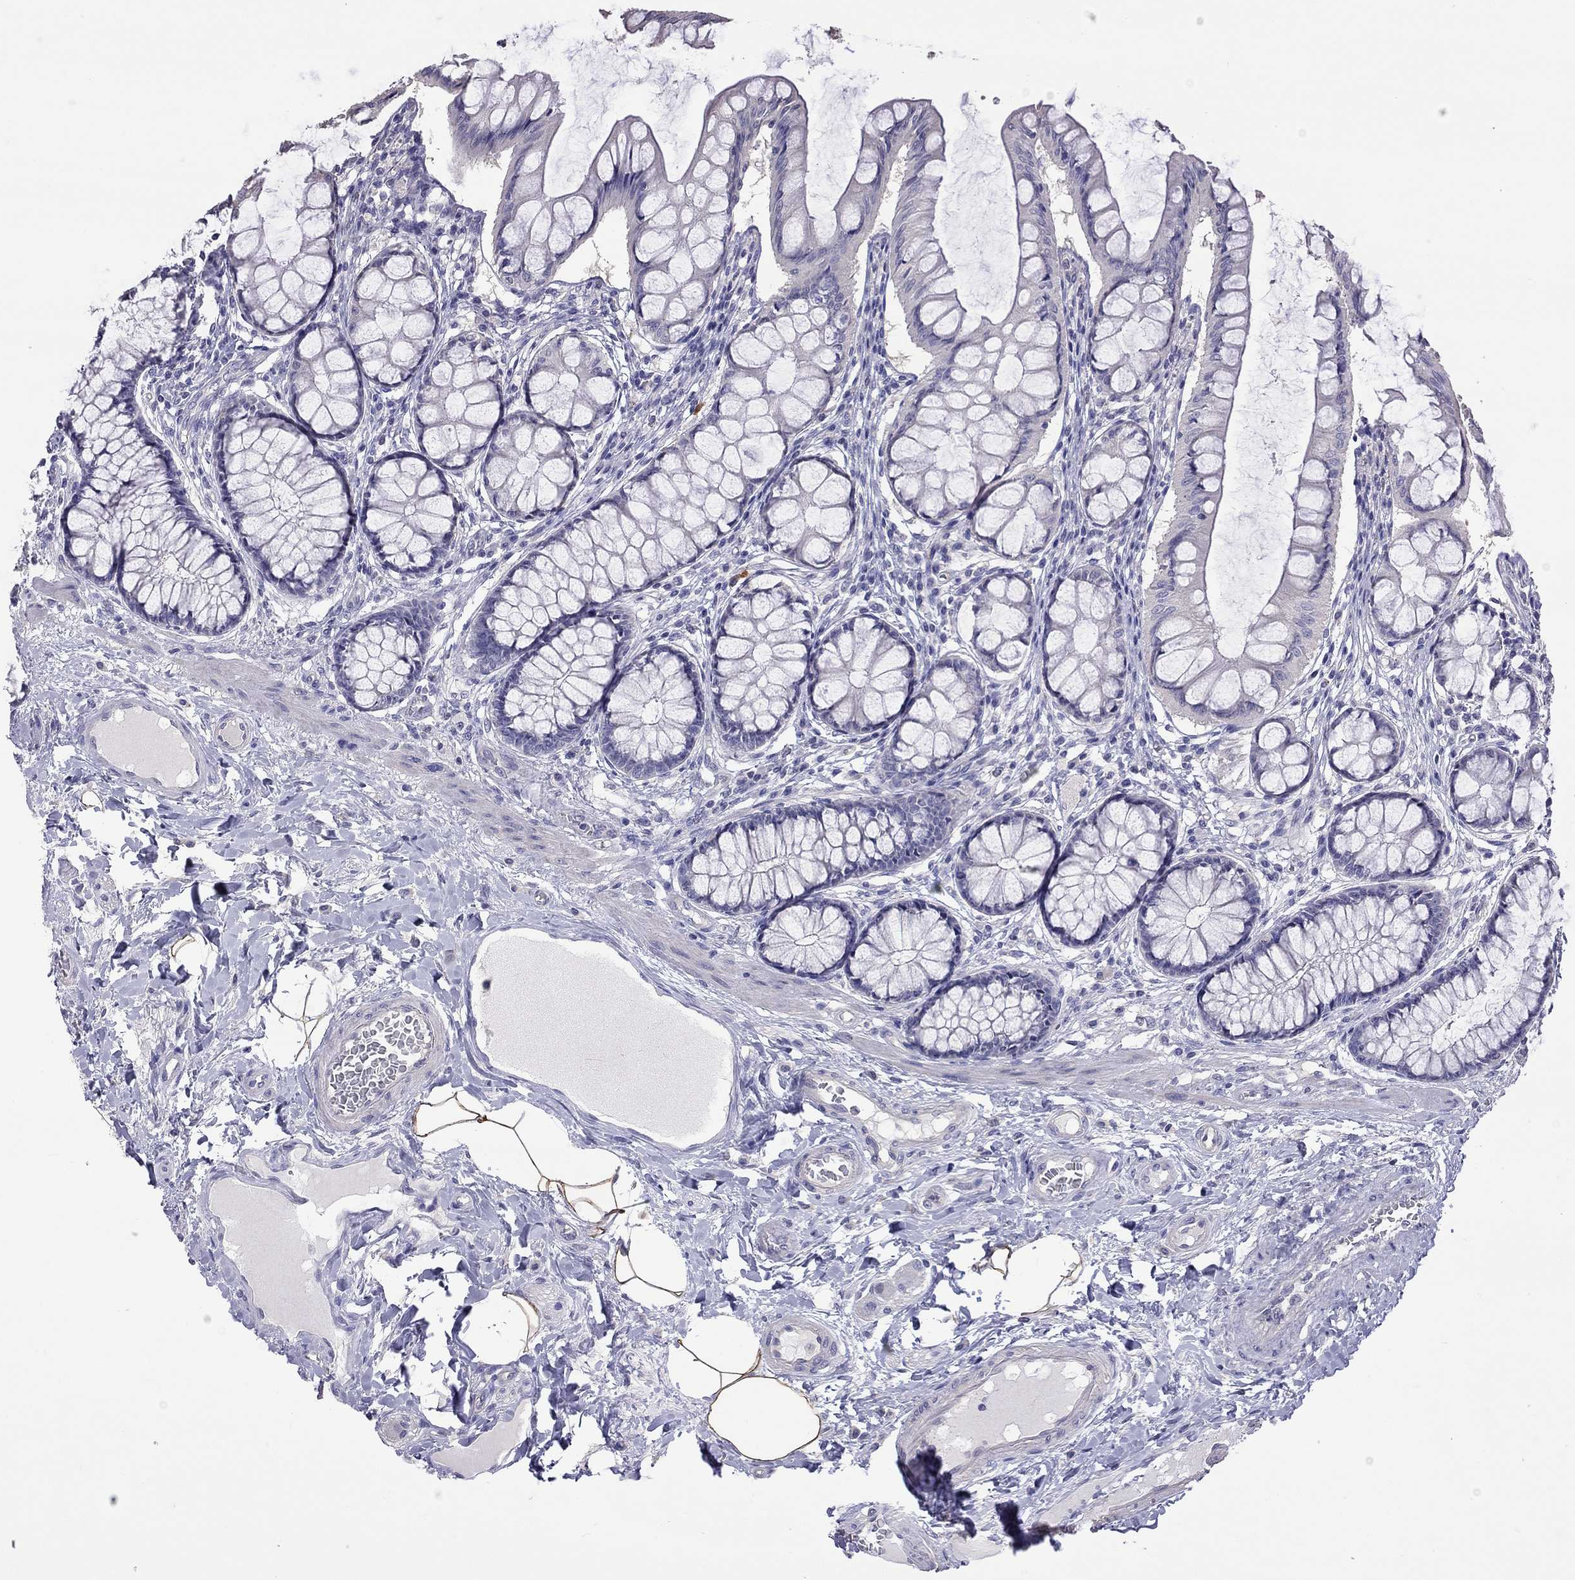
{"staining": {"intensity": "negative", "quantity": "none", "location": "none"}, "tissue": "colon", "cell_type": "Endothelial cells", "image_type": "normal", "snomed": [{"axis": "morphology", "description": "Normal tissue, NOS"}, {"axis": "topography", "description": "Colon"}], "caption": "Endothelial cells show no significant protein staining in unremarkable colon. (IHC, brightfield microscopy, high magnification).", "gene": "FEZ1", "patient": {"sex": "female", "age": 65}}